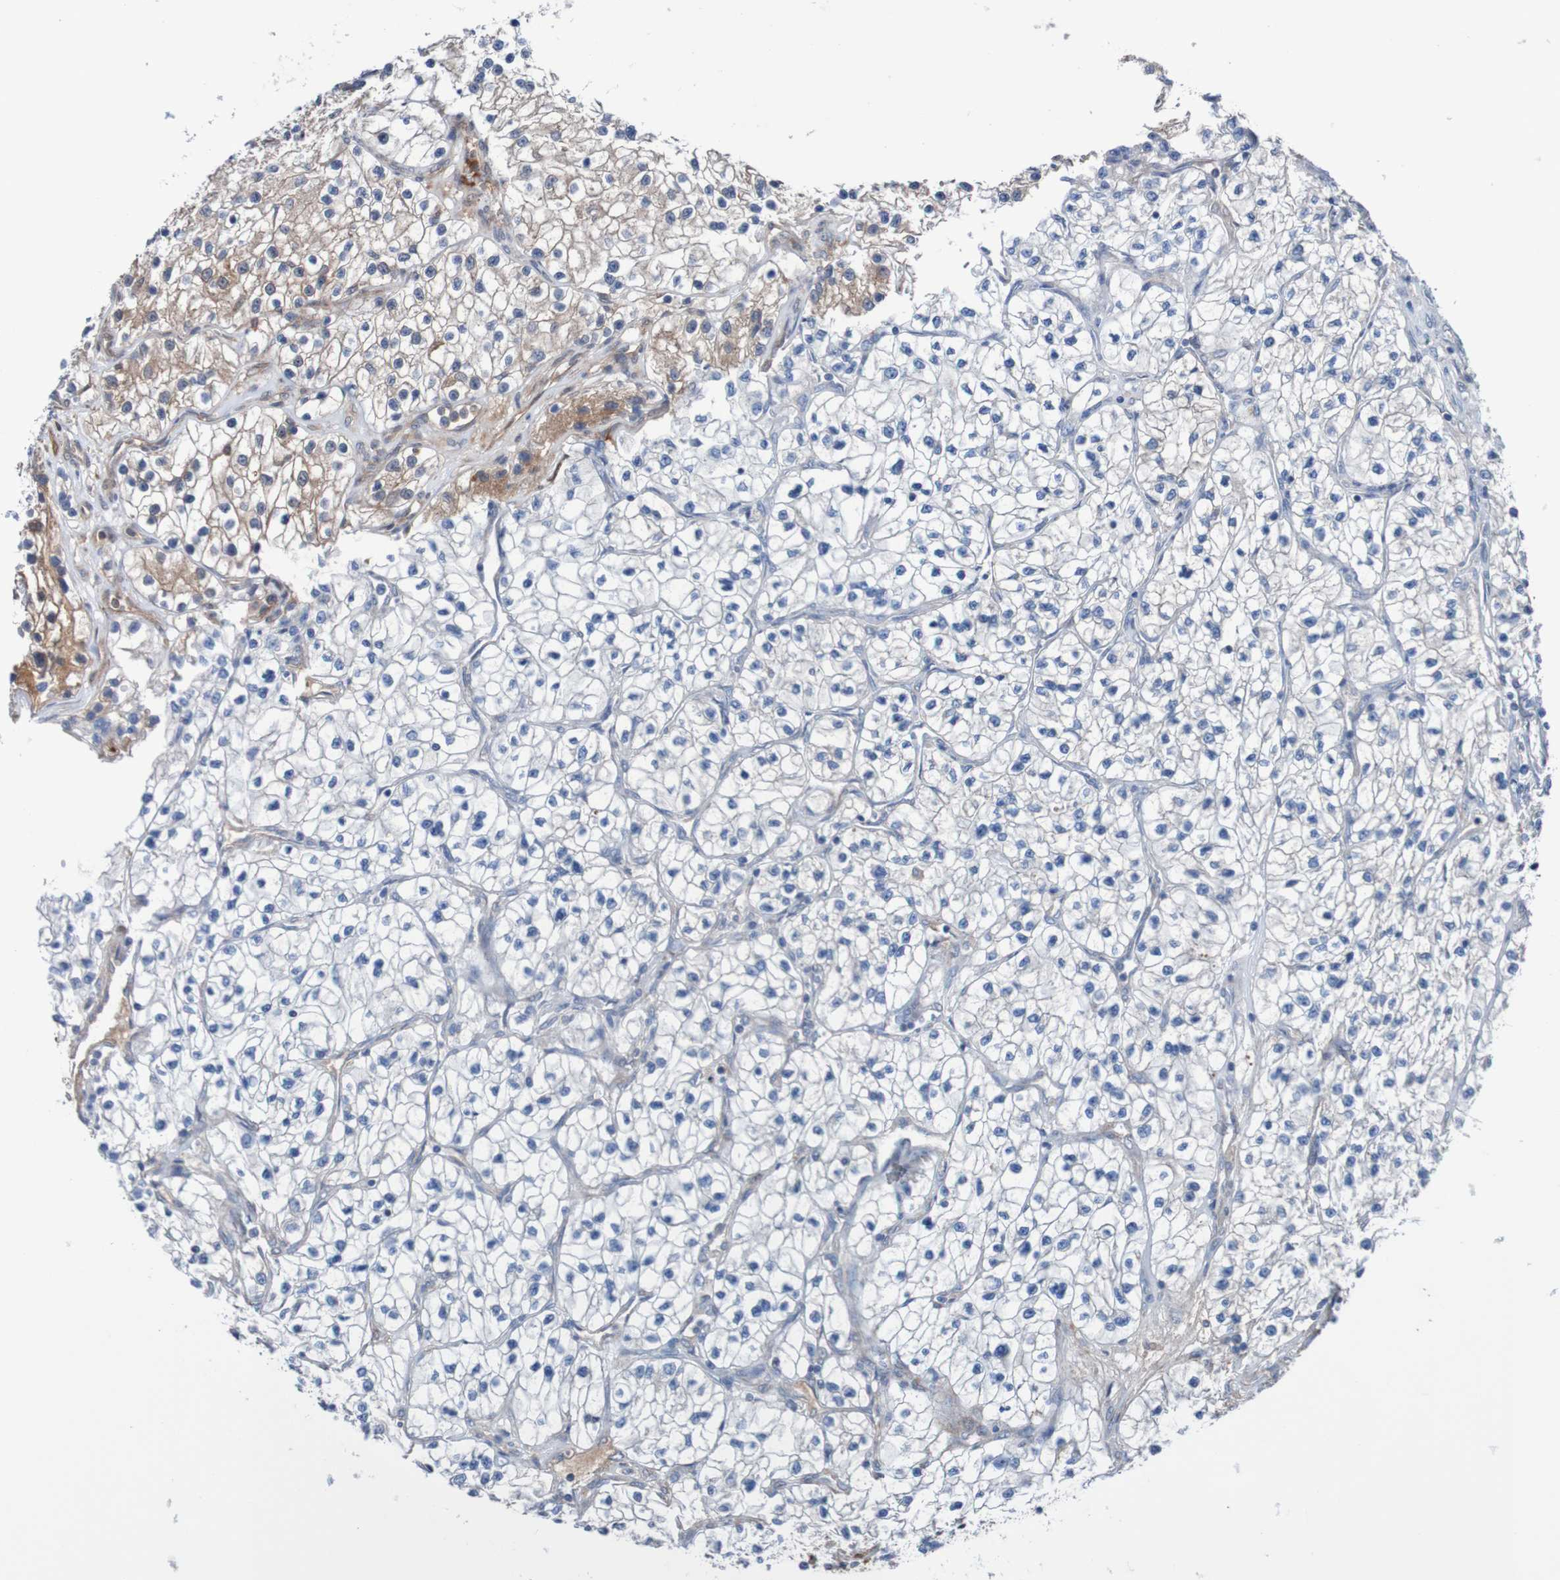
{"staining": {"intensity": "negative", "quantity": "none", "location": "none"}, "tissue": "renal cancer", "cell_type": "Tumor cells", "image_type": "cancer", "snomed": [{"axis": "morphology", "description": "Adenocarcinoma, NOS"}, {"axis": "topography", "description": "Kidney"}], "caption": "Tumor cells show no significant positivity in renal cancer (adenocarcinoma).", "gene": "RIGI", "patient": {"sex": "female", "age": 57}}